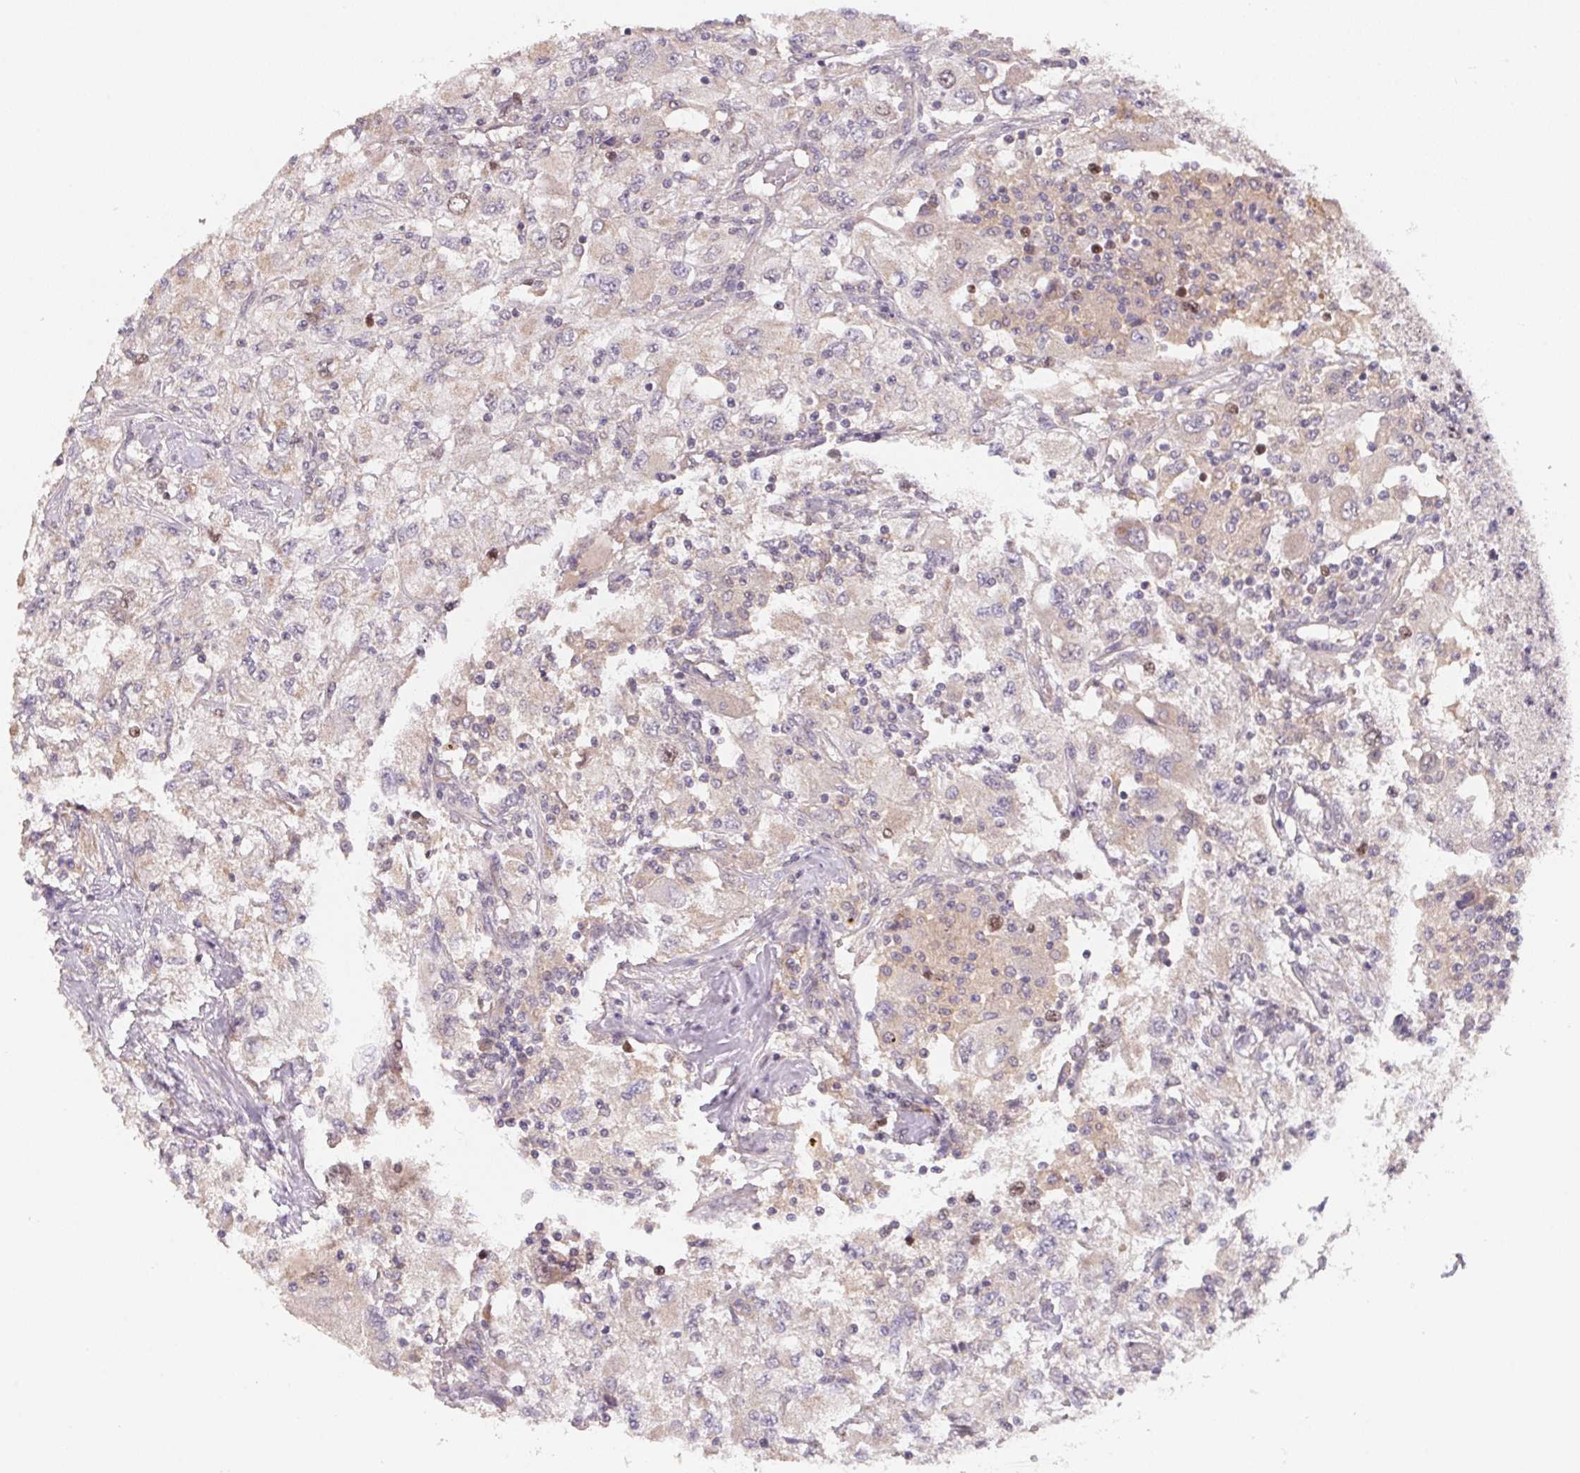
{"staining": {"intensity": "weak", "quantity": "<25%", "location": "nuclear"}, "tissue": "renal cancer", "cell_type": "Tumor cells", "image_type": "cancer", "snomed": [{"axis": "morphology", "description": "Adenocarcinoma, NOS"}, {"axis": "topography", "description": "Kidney"}], "caption": "Immunohistochemistry (IHC) image of human adenocarcinoma (renal) stained for a protein (brown), which exhibits no positivity in tumor cells.", "gene": "KIFC1", "patient": {"sex": "female", "age": 67}}